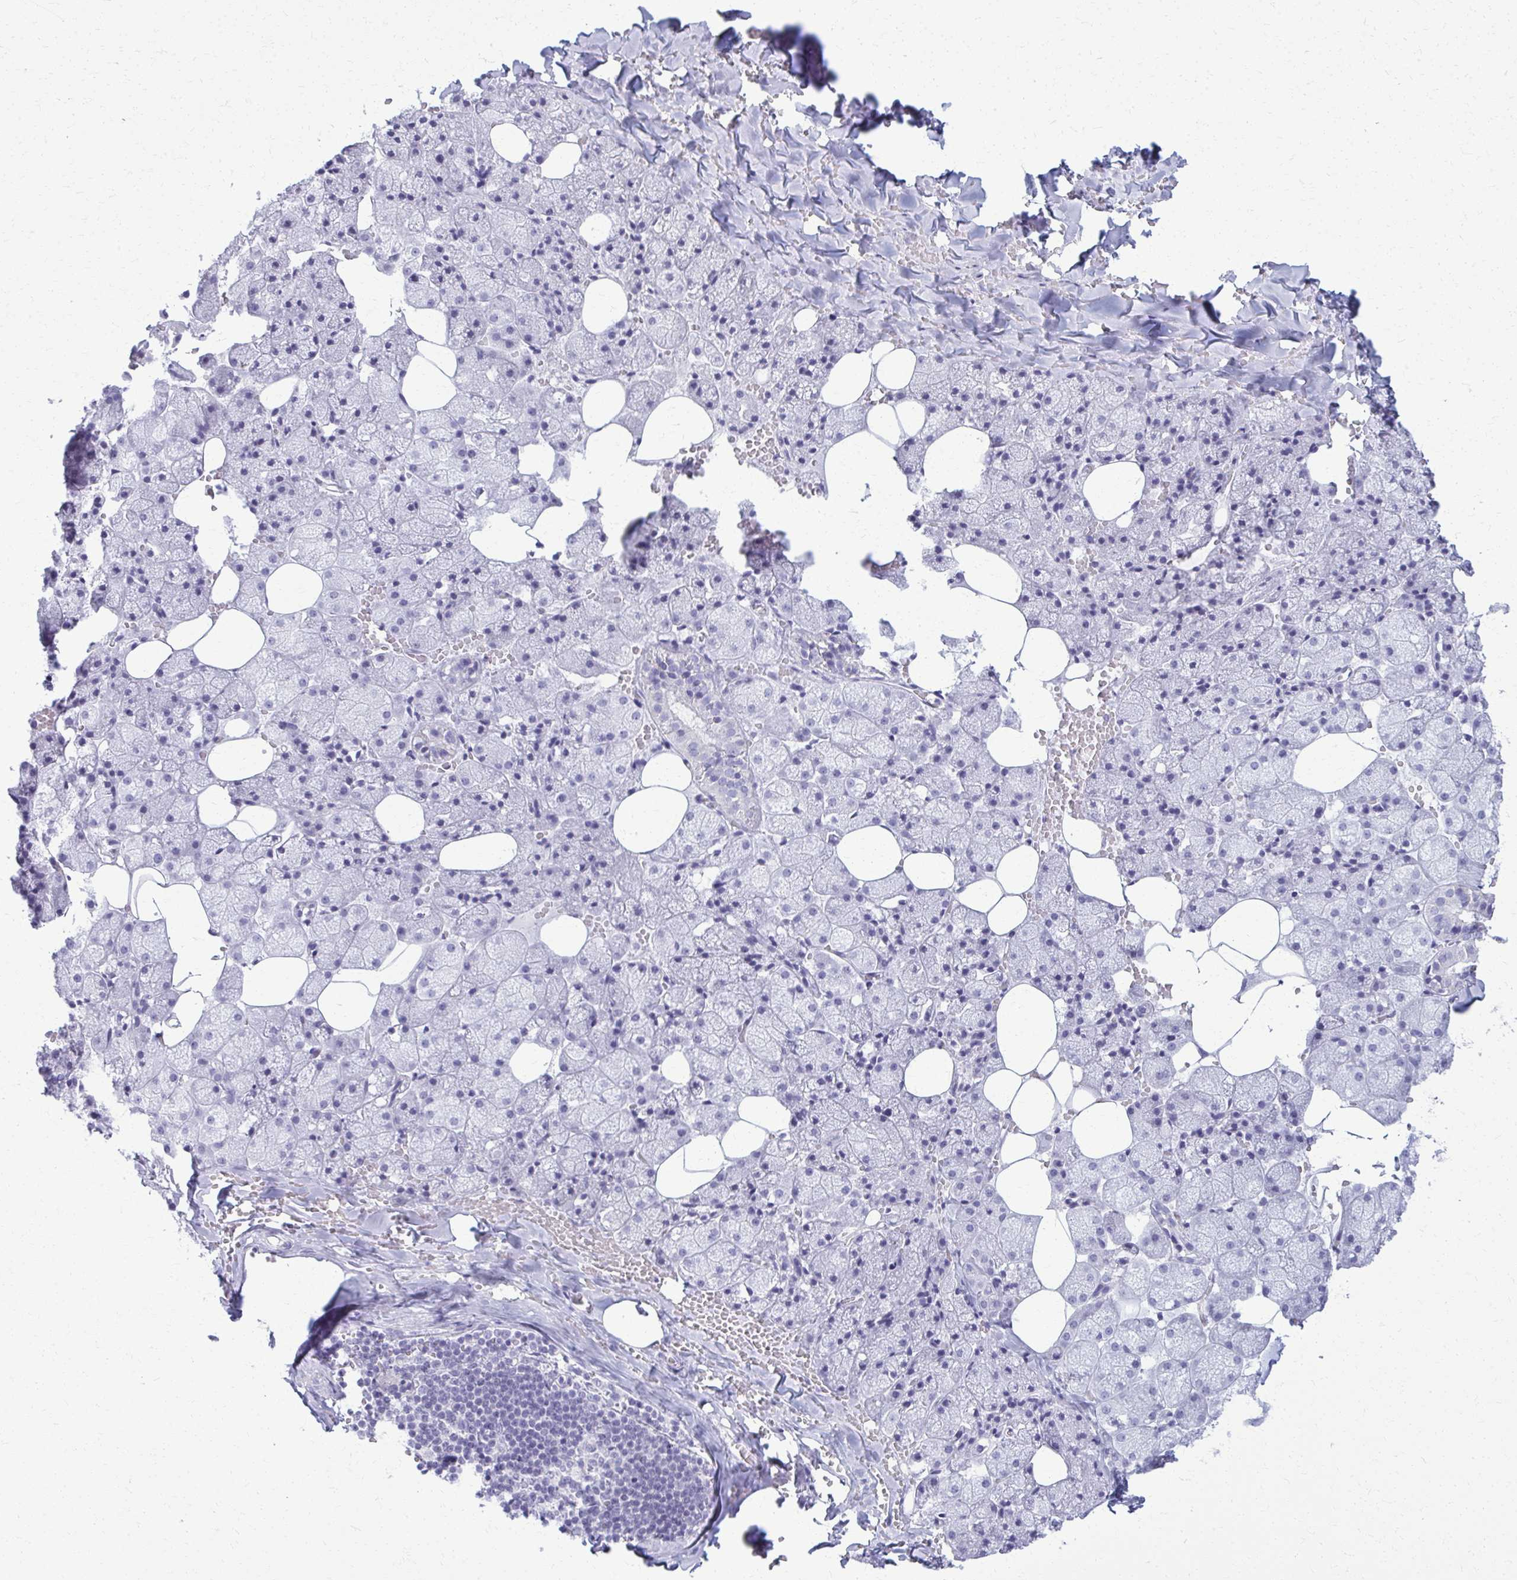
{"staining": {"intensity": "negative", "quantity": "none", "location": "none"}, "tissue": "salivary gland", "cell_type": "Glandular cells", "image_type": "normal", "snomed": [{"axis": "morphology", "description": "Normal tissue, NOS"}, {"axis": "topography", "description": "Salivary gland"}, {"axis": "topography", "description": "Peripheral nerve tissue"}], "caption": "Salivary gland stained for a protein using immunohistochemistry demonstrates no staining glandular cells.", "gene": "ACSM2A", "patient": {"sex": "male", "age": 38}}